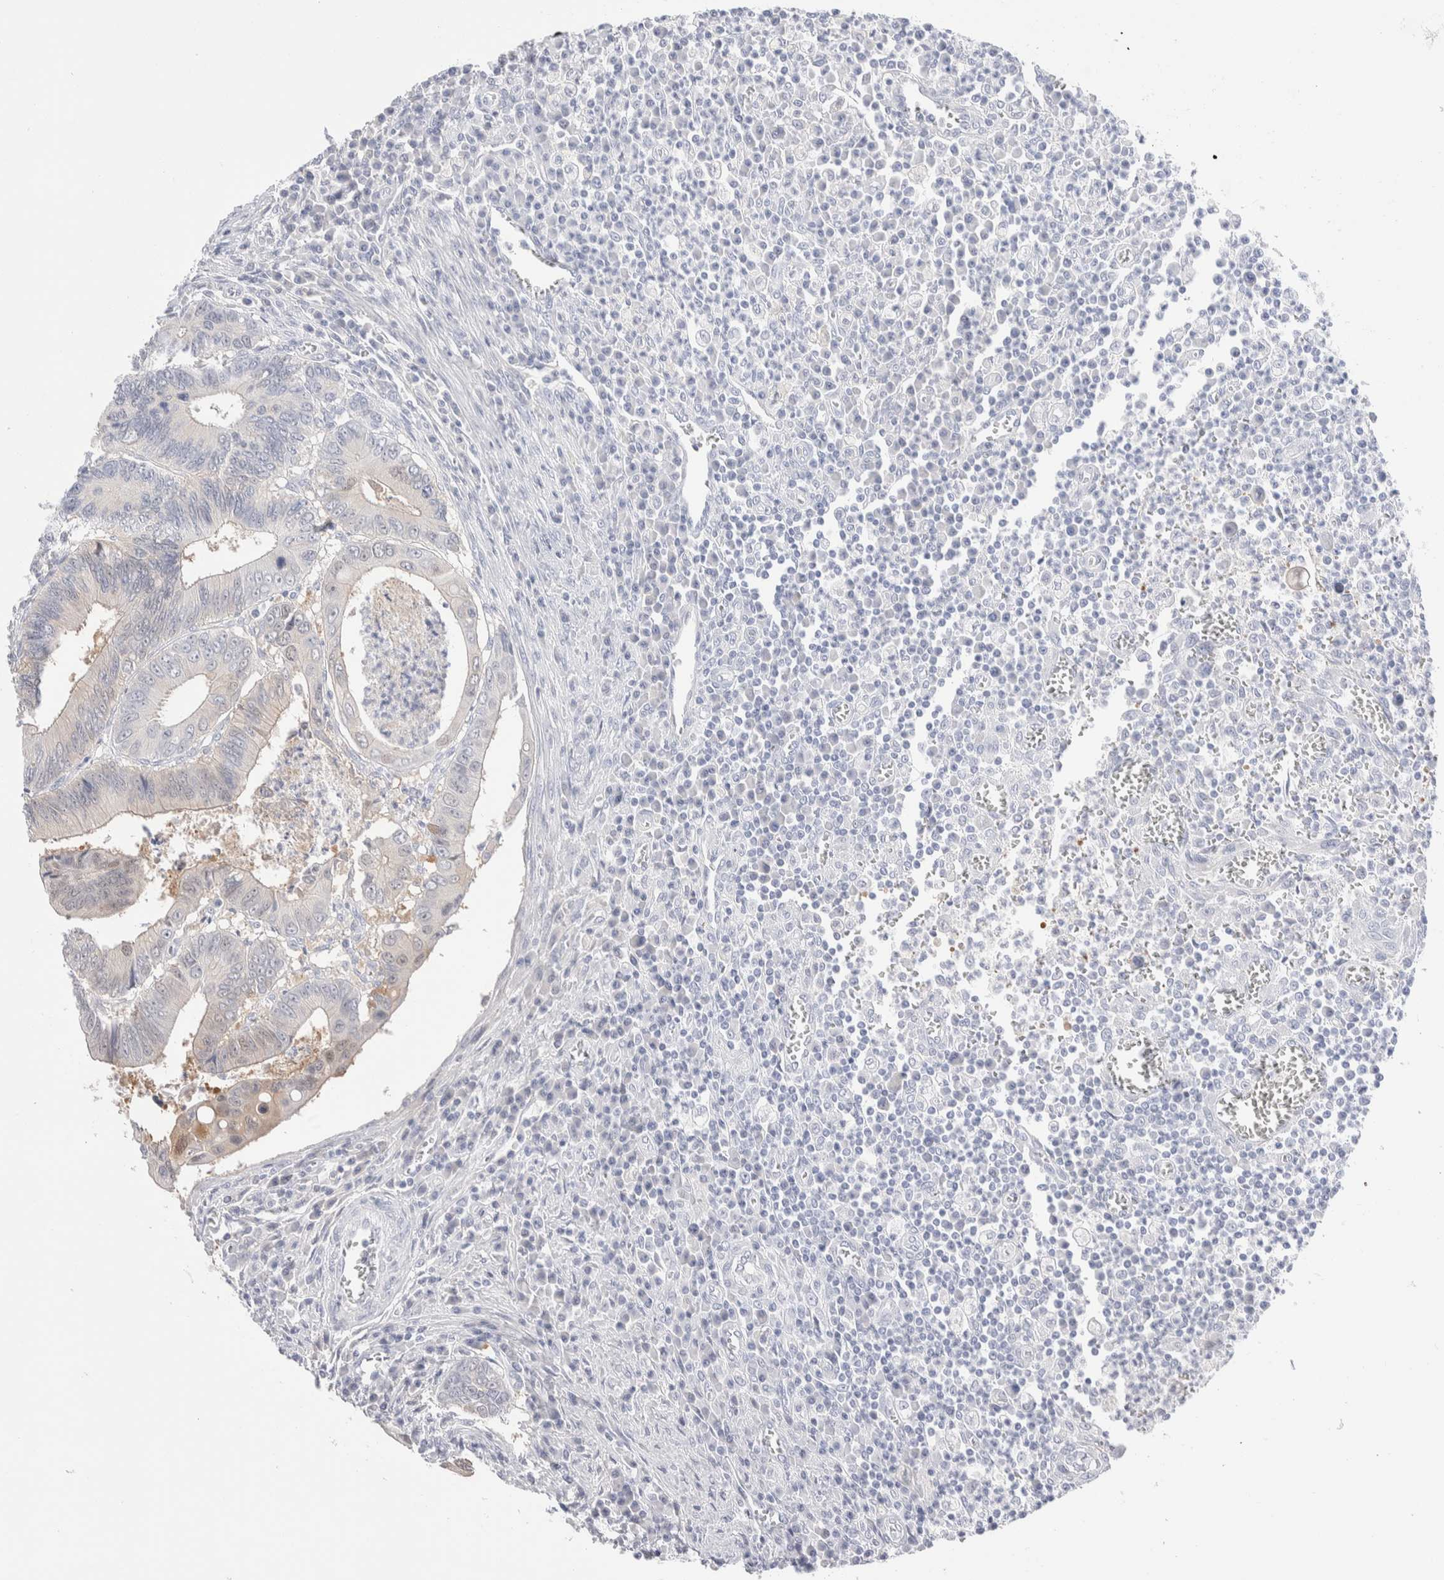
{"staining": {"intensity": "weak", "quantity": "<25%", "location": "cytoplasmic/membranous"}, "tissue": "colorectal cancer", "cell_type": "Tumor cells", "image_type": "cancer", "snomed": [{"axis": "morphology", "description": "Inflammation, NOS"}, {"axis": "morphology", "description": "Adenocarcinoma, NOS"}, {"axis": "topography", "description": "Colon"}], "caption": "Human colorectal adenocarcinoma stained for a protein using immunohistochemistry exhibits no expression in tumor cells.", "gene": "GDA", "patient": {"sex": "male", "age": 72}}